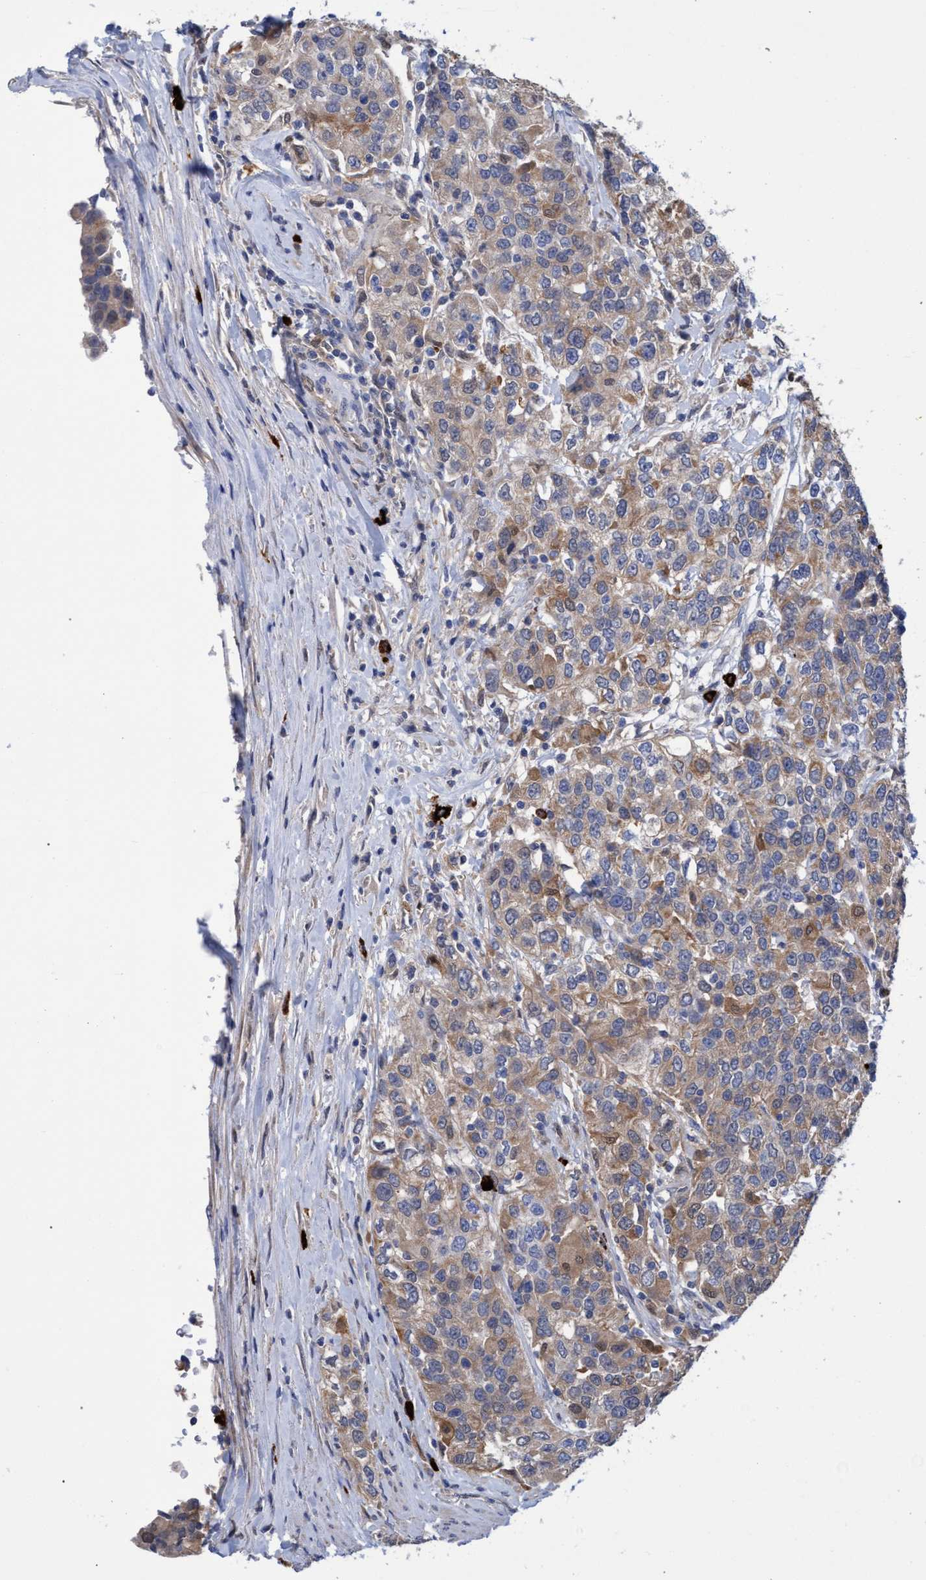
{"staining": {"intensity": "moderate", "quantity": ">75%", "location": "cytoplasmic/membranous"}, "tissue": "urothelial cancer", "cell_type": "Tumor cells", "image_type": "cancer", "snomed": [{"axis": "morphology", "description": "Urothelial carcinoma, High grade"}, {"axis": "topography", "description": "Urinary bladder"}], "caption": "This histopathology image exhibits immunohistochemistry (IHC) staining of urothelial cancer, with medium moderate cytoplasmic/membranous expression in about >75% of tumor cells.", "gene": "PNPO", "patient": {"sex": "female", "age": 80}}